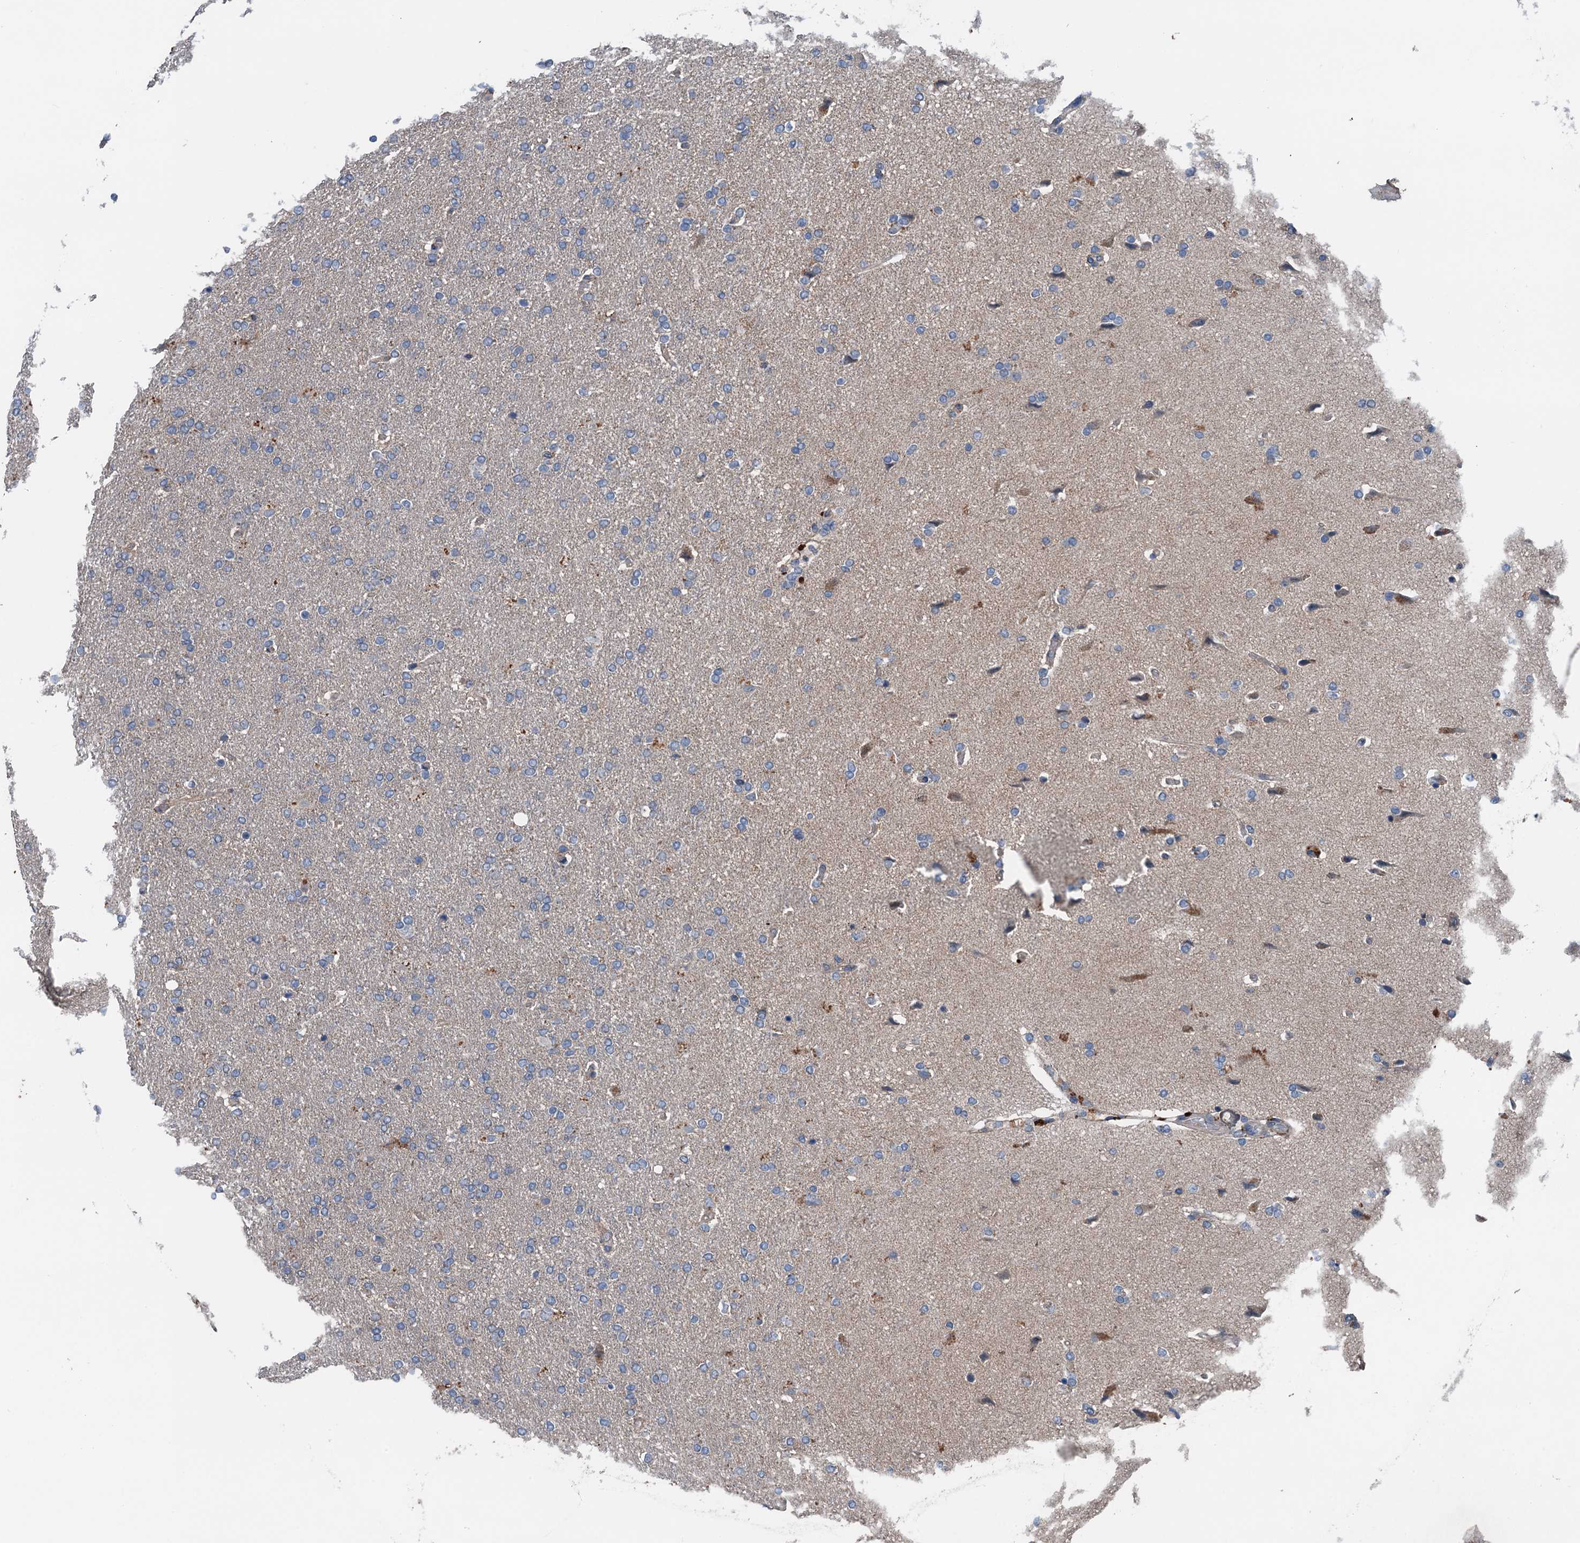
{"staining": {"intensity": "negative", "quantity": "none", "location": "none"}, "tissue": "glioma", "cell_type": "Tumor cells", "image_type": "cancer", "snomed": [{"axis": "morphology", "description": "Glioma, malignant, High grade"}, {"axis": "topography", "description": "Brain"}], "caption": "Immunohistochemistry (IHC) micrograph of neoplastic tissue: human malignant glioma (high-grade) stained with DAB (3,3'-diaminobenzidine) displays no significant protein positivity in tumor cells.", "gene": "SLC2A10", "patient": {"sex": "male", "age": 72}}